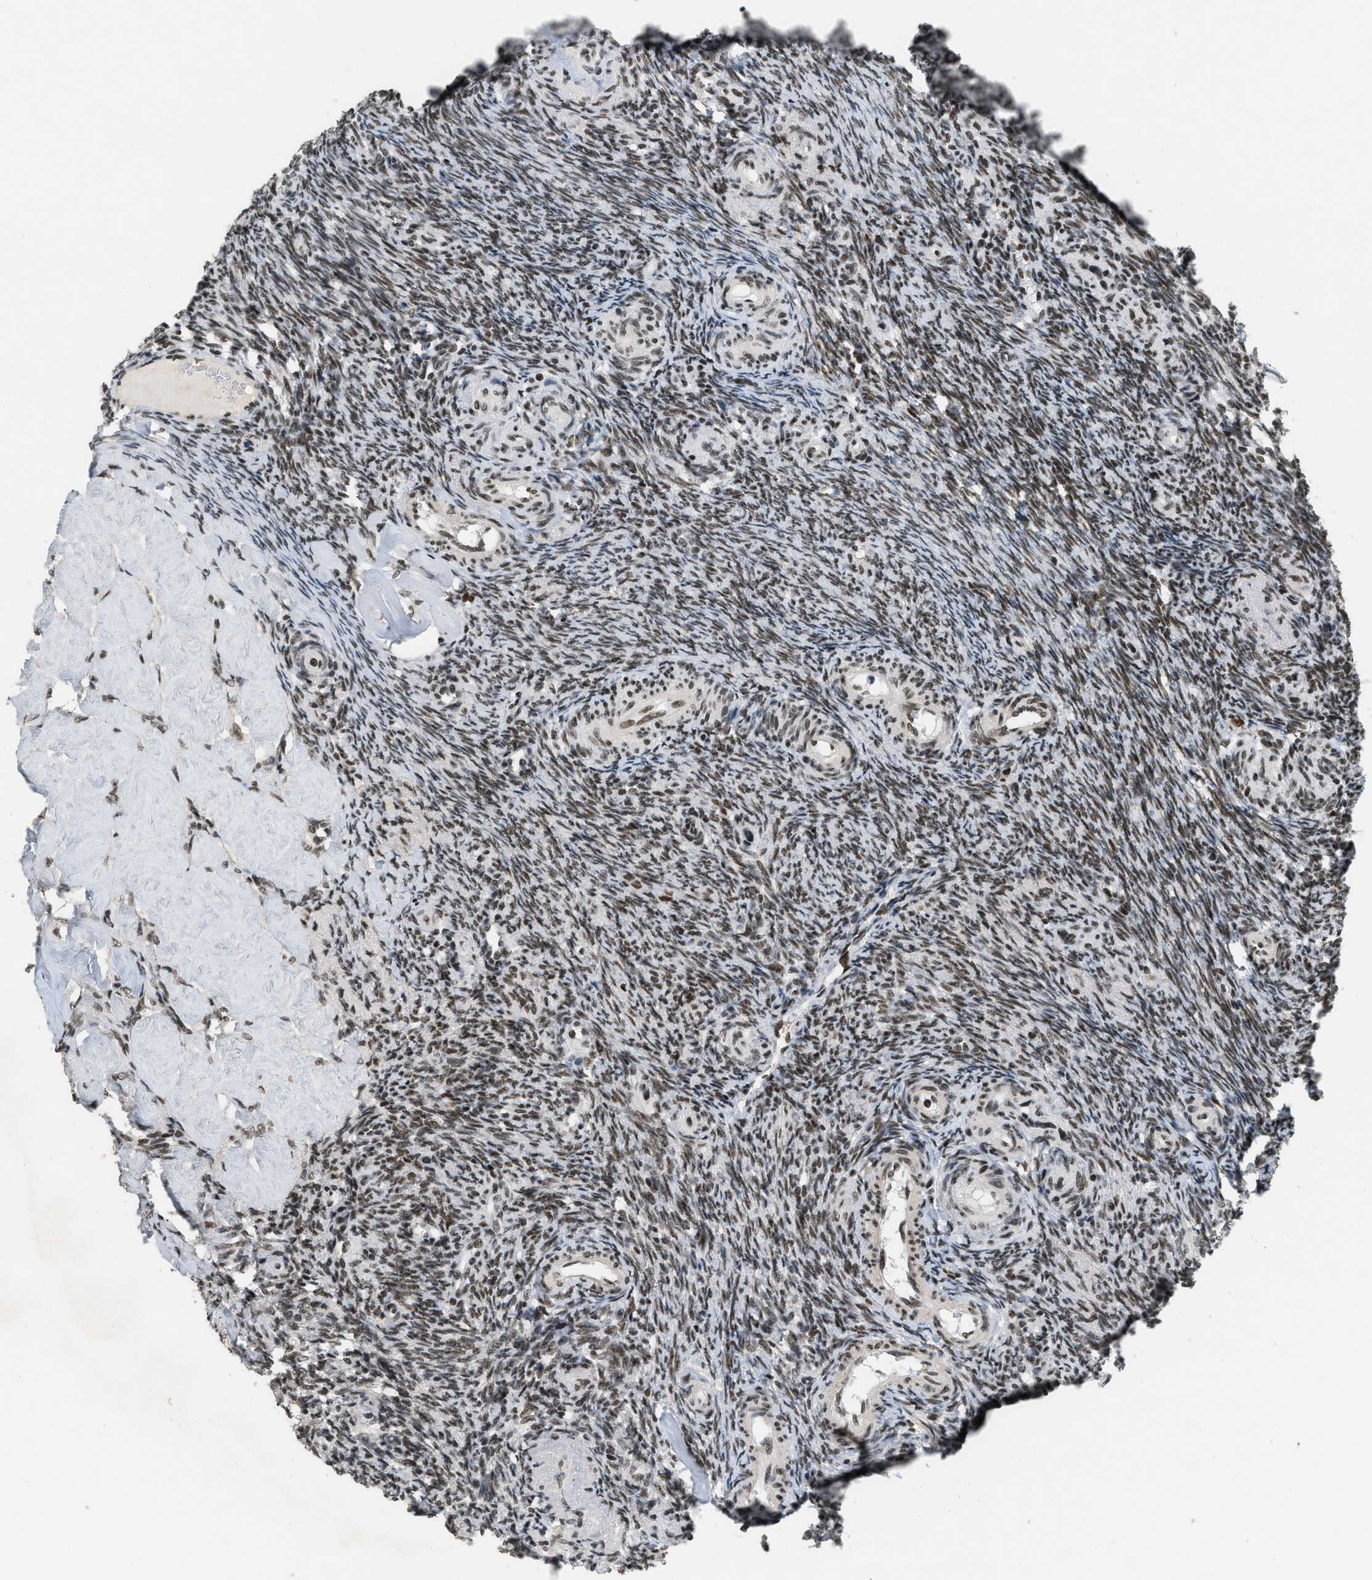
{"staining": {"intensity": "strong", "quantity": ">75%", "location": "nuclear"}, "tissue": "ovary", "cell_type": "Follicle cells", "image_type": "normal", "snomed": [{"axis": "morphology", "description": "Normal tissue, NOS"}, {"axis": "topography", "description": "Ovary"}], "caption": "Immunohistochemical staining of unremarkable human ovary demonstrates high levels of strong nuclear staining in approximately >75% of follicle cells.", "gene": "SMARCB1", "patient": {"sex": "female", "age": 41}}